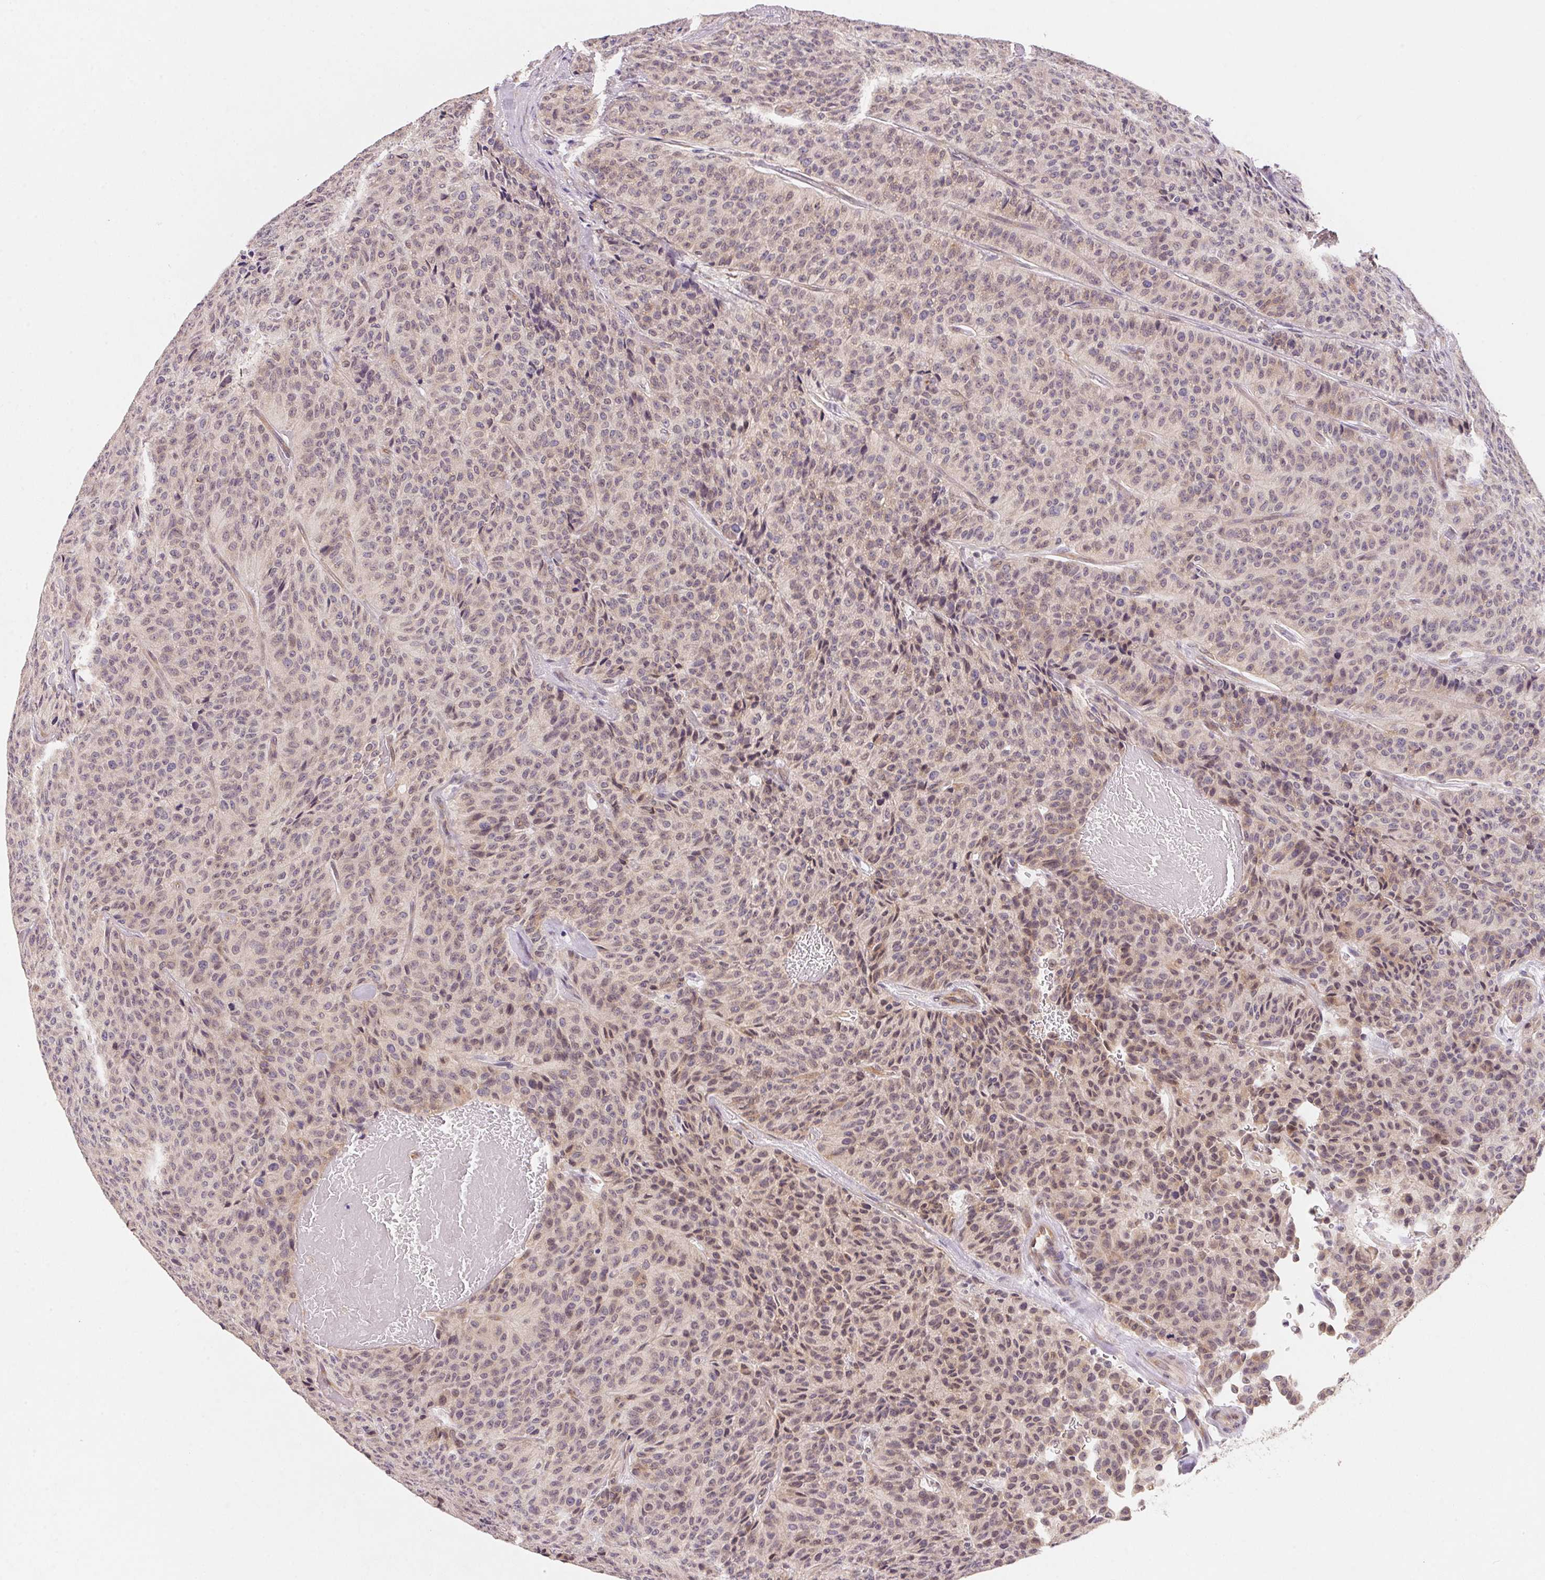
{"staining": {"intensity": "weak", "quantity": "25%-75%", "location": "cytoplasmic/membranous,nuclear"}, "tissue": "carcinoid", "cell_type": "Tumor cells", "image_type": "cancer", "snomed": [{"axis": "morphology", "description": "Carcinoid, malignant, NOS"}, {"axis": "topography", "description": "Lung"}], "caption": "There is low levels of weak cytoplasmic/membranous and nuclear positivity in tumor cells of carcinoid (malignant), as demonstrated by immunohistochemical staining (brown color).", "gene": "EI24", "patient": {"sex": "male", "age": 71}}